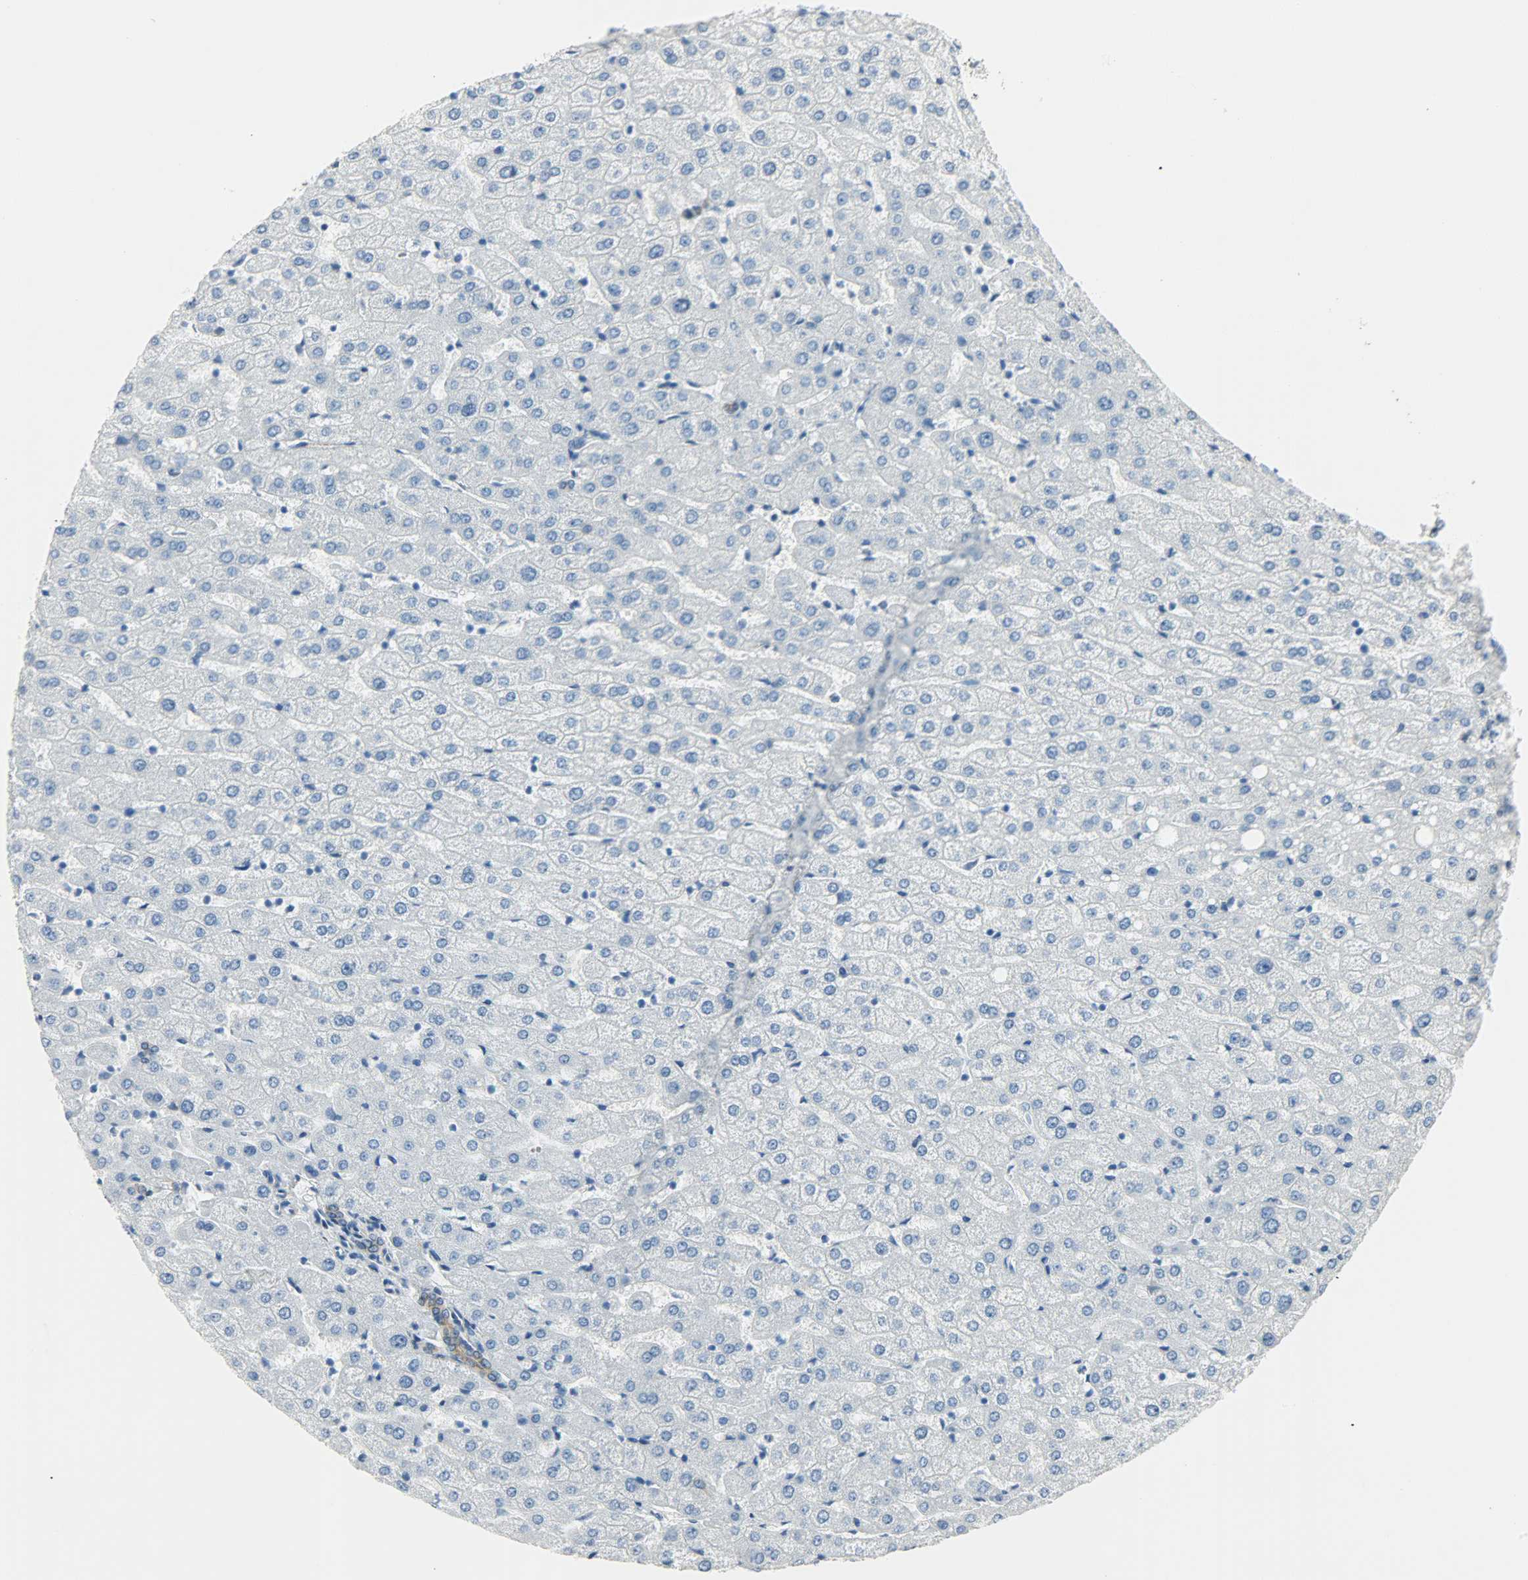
{"staining": {"intensity": "moderate", "quantity": ">75%", "location": "cytoplasmic/membranous"}, "tissue": "liver", "cell_type": "Cholangiocytes", "image_type": "normal", "snomed": [{"axis": "morphology", "description": "Normal tissue, NOS"}, {"axis": "morphology", "description": "Fibrosis, NOS"}, {"axis": "topography", "description": "Liver"}], "caption": "This is a micrograph of immunohistochemistry staining of unremarkable liver, which shows moderate staining in the cytoplasmic/membranous of cholangiocytes.", "gene": "PKD2", "patient": {"sex": "female", "age": 29}}